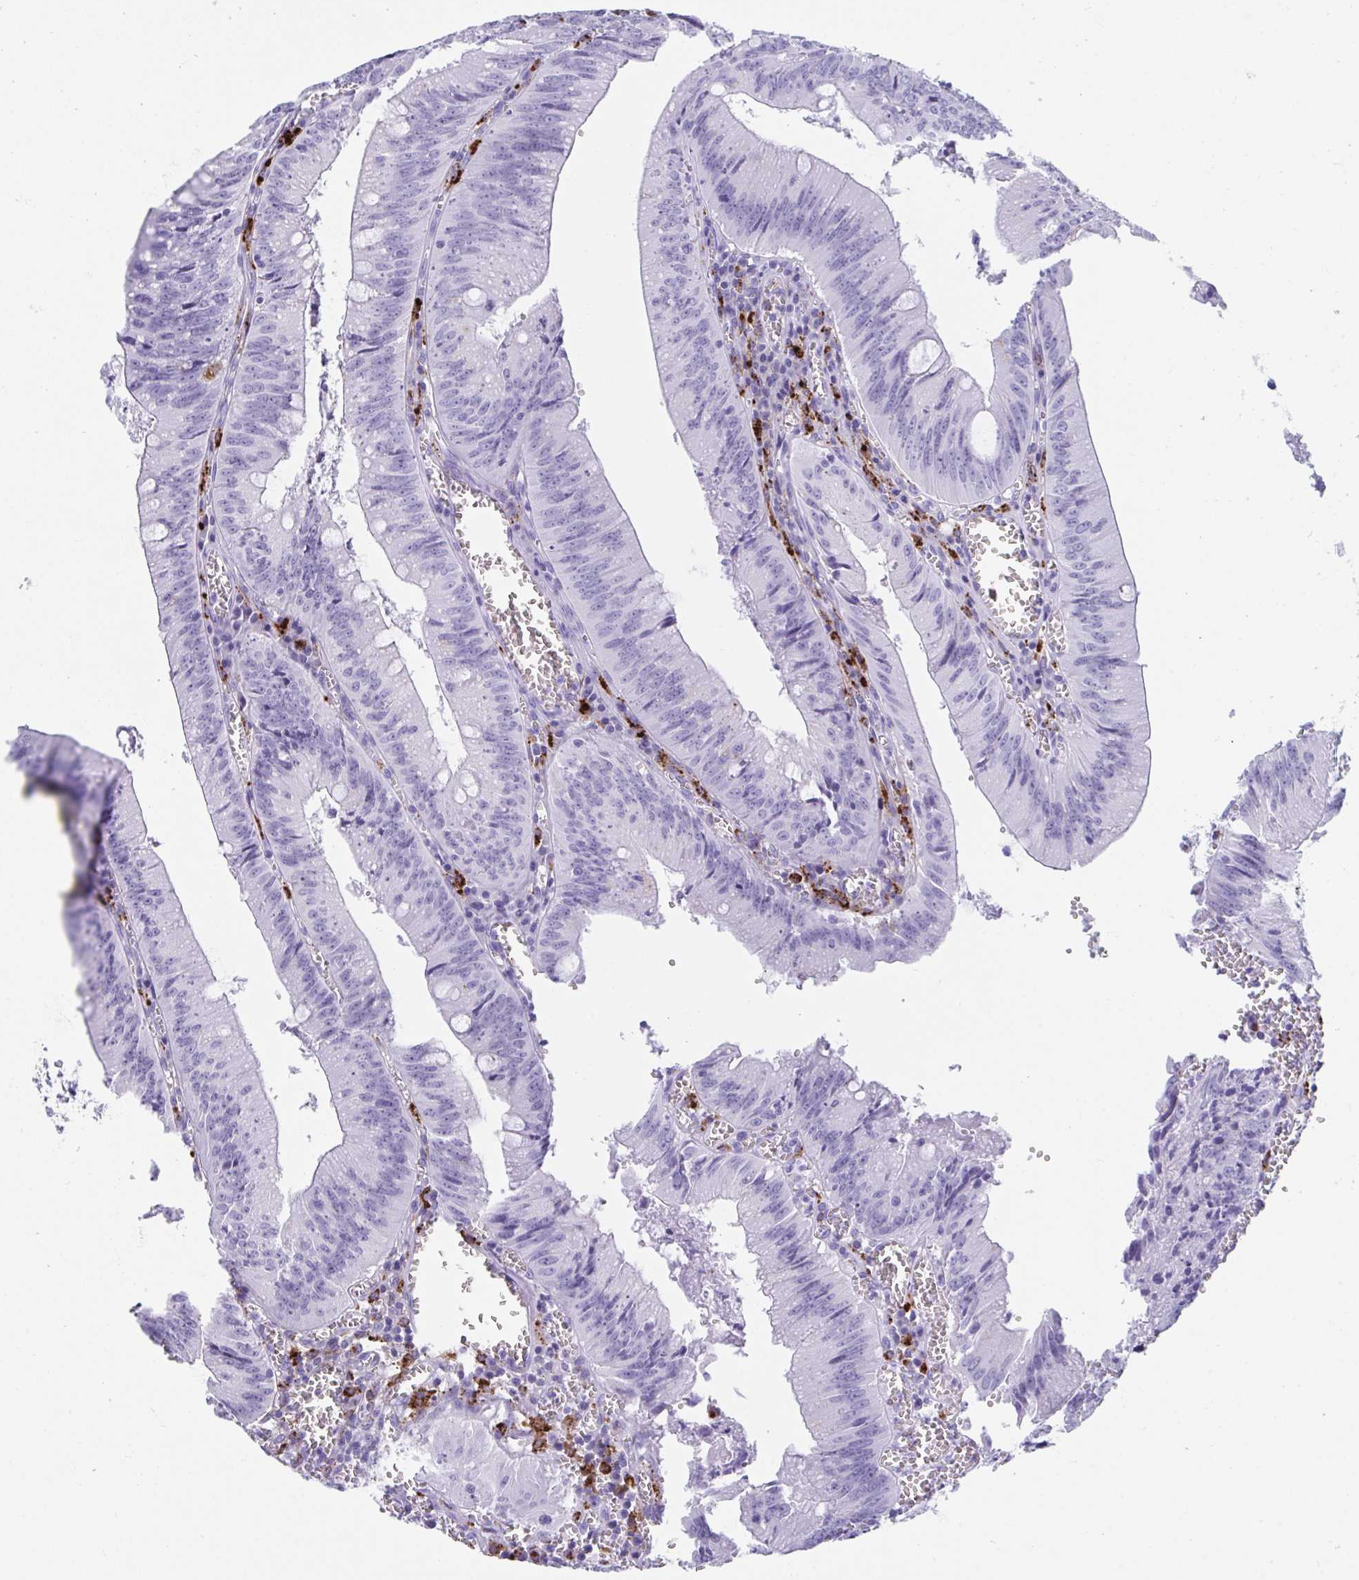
{"staining": {"intensity": "negative", "quantity": "none", "location": "none"}, "tissue": "colorectal cancer", "cell_type": "Tumor cells", "image_type": "cancer", "snomed": [{"axis": "morphology", "description": "Adenocarcinoma, NOS"}, {"axis": "topography", "description": "Rectum"}], "caption": "Tumor cells are negative for brown protein staining in colorectal cancer (adenocarcinoma).", "gene": "CPVL", "patient": {"sex": "female", "age": 81}}